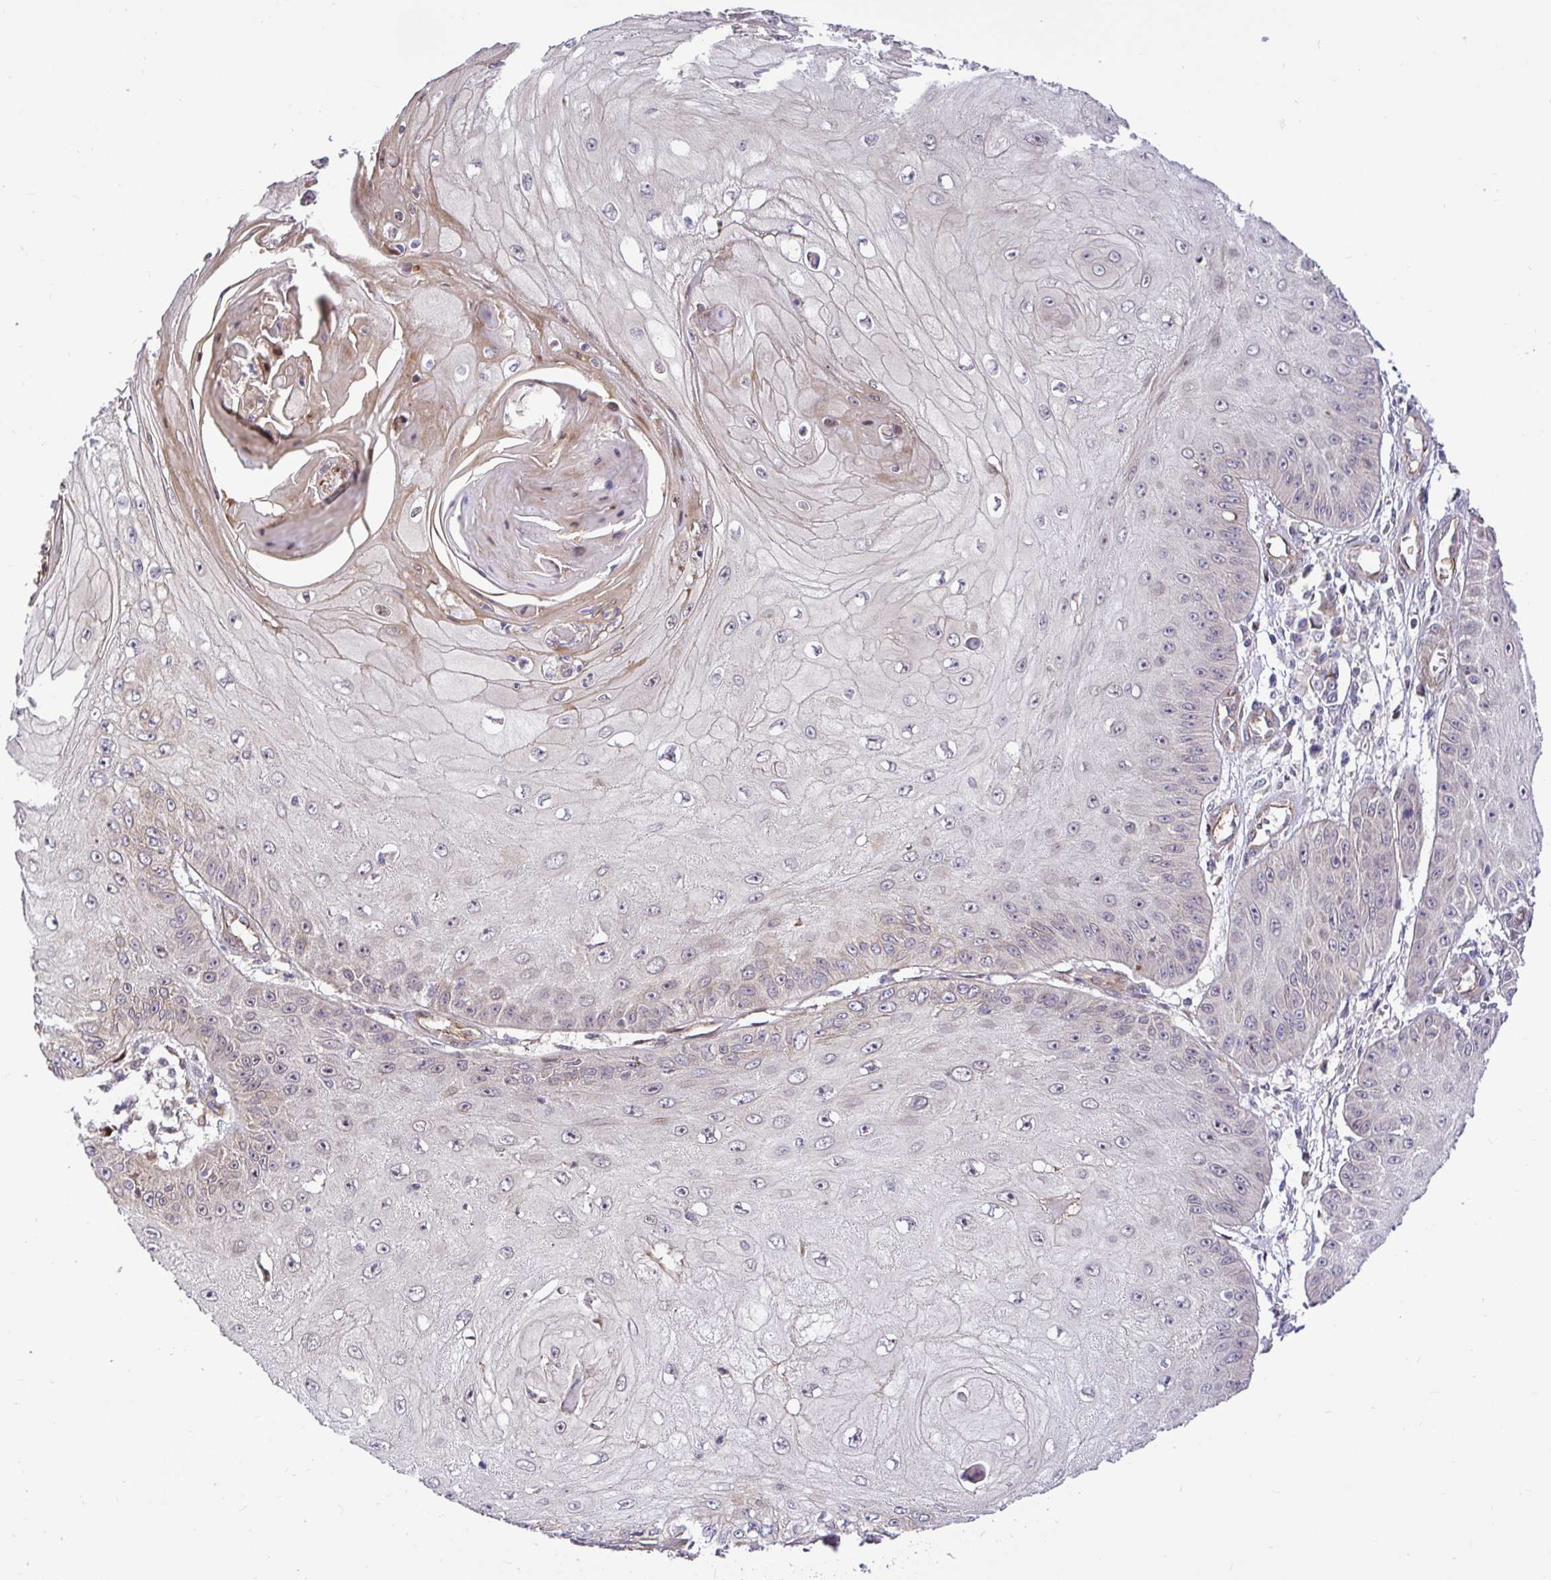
{"staining": {"intensity": "negative", "quantity": "none", "location": "none"}, "tissue": "skin cancer", "cell_type": "Tumor cells", "image_type": "cancer", "snomed": [{"axis": "morphology", "description": "Squamous cell carcinoma, NOS"}, {"axis": "topography", "description": "Skin"}], "caption": "Skin cancer was stained to show a protein in brown. There is no significant staining in tumor cells.", "gene": "TRIM55", "patient": {"sex": "male", "age": 70}}